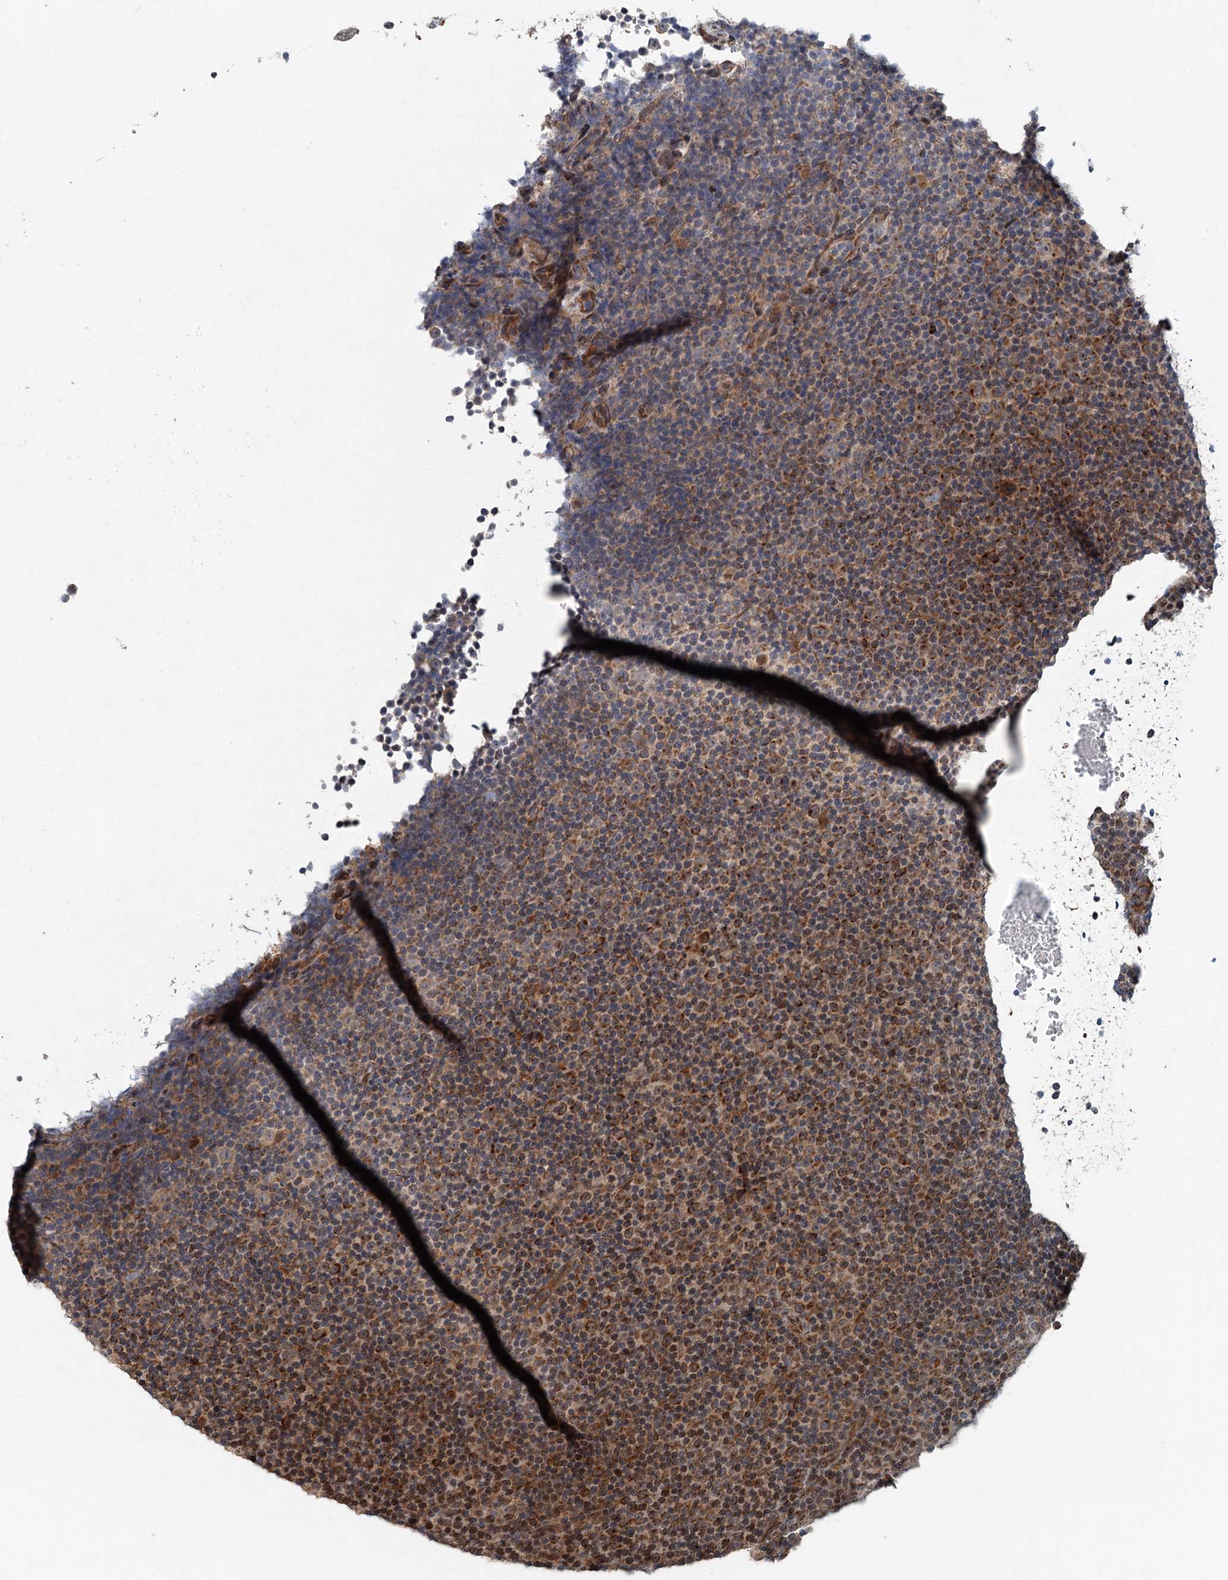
{"staining": {"intensity": "moderate", "quantity": ">75%", "location": "cytoplasmic/membranous"}, "tissue": "lymphoma", "cell_type": "Tumor cells", "image_type": "cancer", "snomed": [{"axis": "morphology", "description": "Malignant lymphoma, non-Hodgkin's type, Low grade"}, {"axis": "topography", "description": "Lymph node"}], "caption": "Moderate cytoplasmic/membranous expression for a protein is present in about >75% of tumor cells of lymphoma using IHC.", "gene": "SRPX2", "patient": {"sex": "female", "age": 67}}